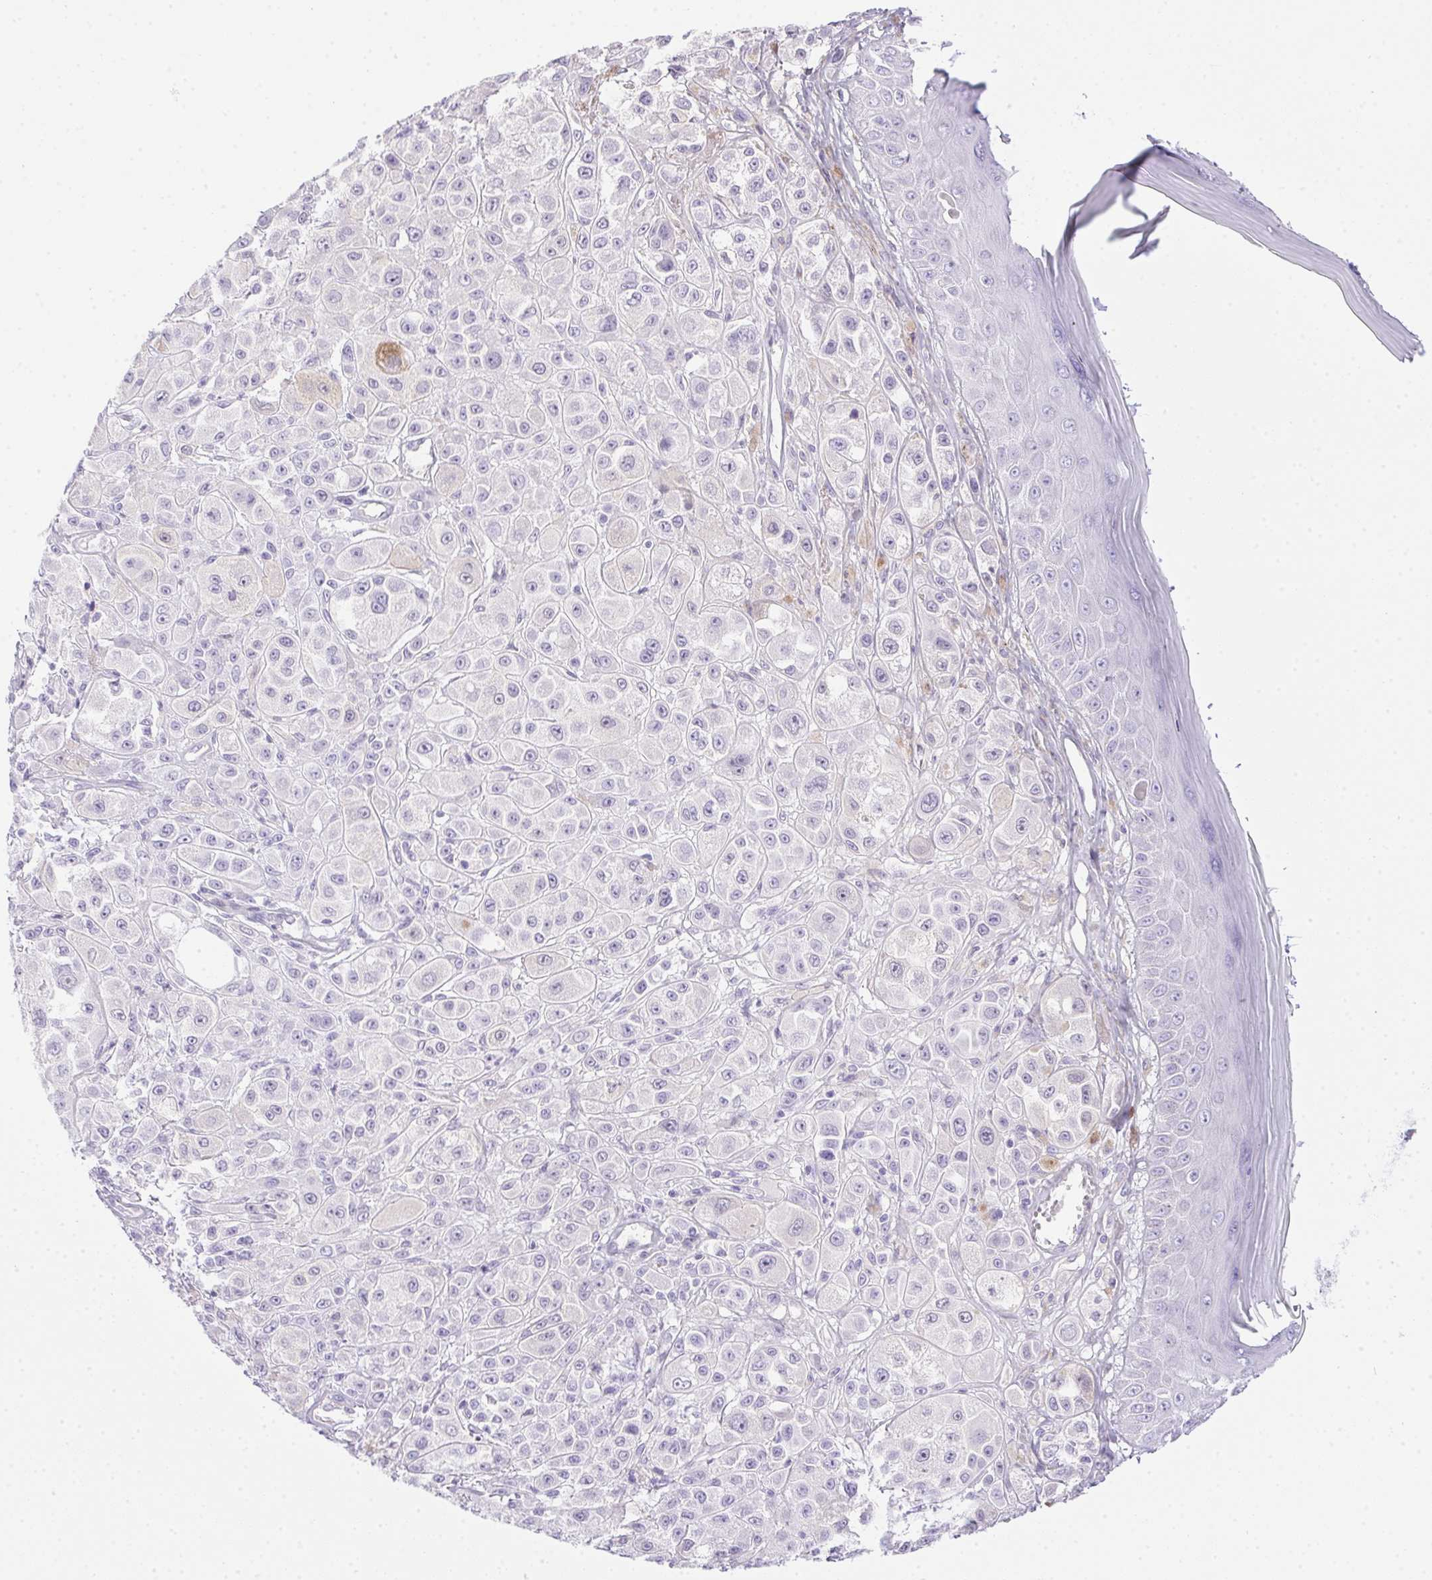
{"staining": {"intensity": "negative", "quantity": "none", "location": "none"}, "tissue": "melanoma", "cell_type": "Tumor cells", "image_type": "cancer", "snomed": [{"axis": "morphology", "description": "Malignant melanoma, NOS"}, {"axis": "topography", "description": "Skin"}], "caption": "DAB immunohistochemical staining of human melanoma shows no significant positivity in tumor cells. (DAB IHC with hematoxylin counter stain).", "gene": "SPACA5B", "patient": {"sex": "male", "age": 67}}